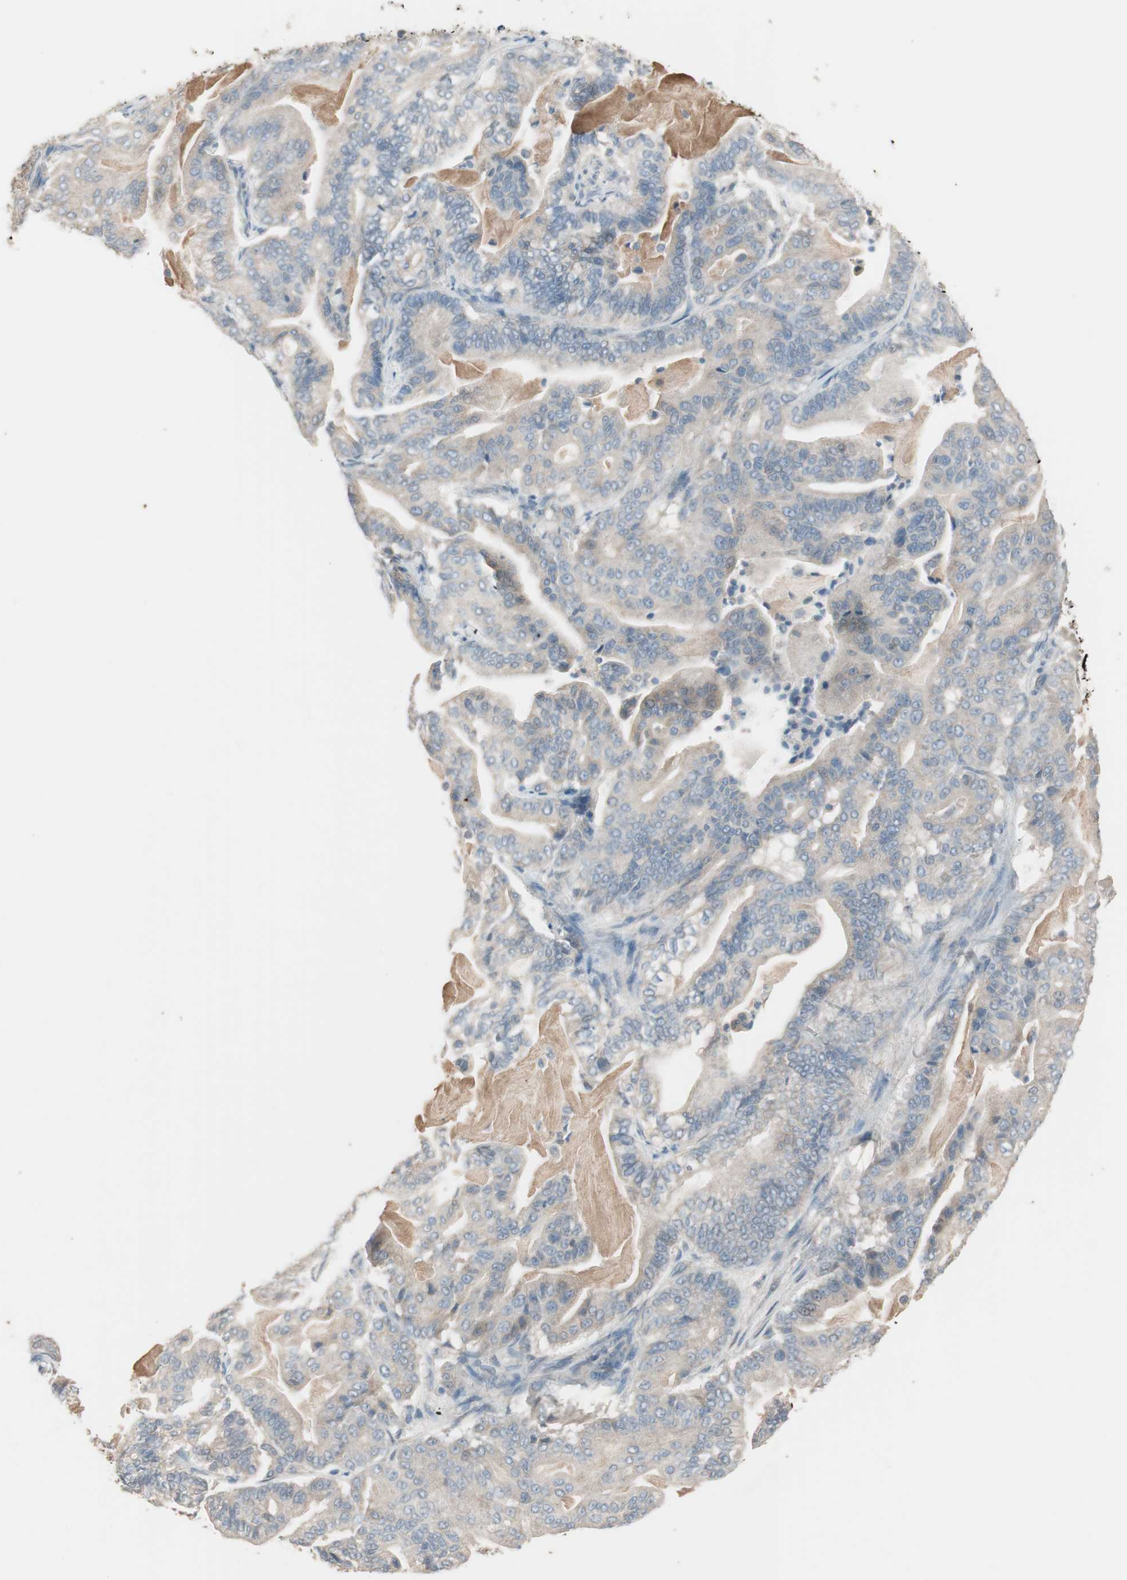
{"staining": {"intensity": "weak", "quantity": "25%-75%", "location": "cytoplasmic/membranous"}, "tissue": "pancreatic cancer", "cell_type": "Tumor cells", "image_type": "cancer", "snomed": [{"axis": "morphology", "description": "Adenocarcinoma, NOS"}, {"axis": "topography", "description": "Pancreas"}], "caption": "Approximately 25%-75% of tumor cells in pancreatic adenocarcinoma show weak cytoplasmic/membranous protein positivity as visualized by brown immunohistochemical staining.", "gene": "KHK", "patient": {"sex": "male", "age": 63}}